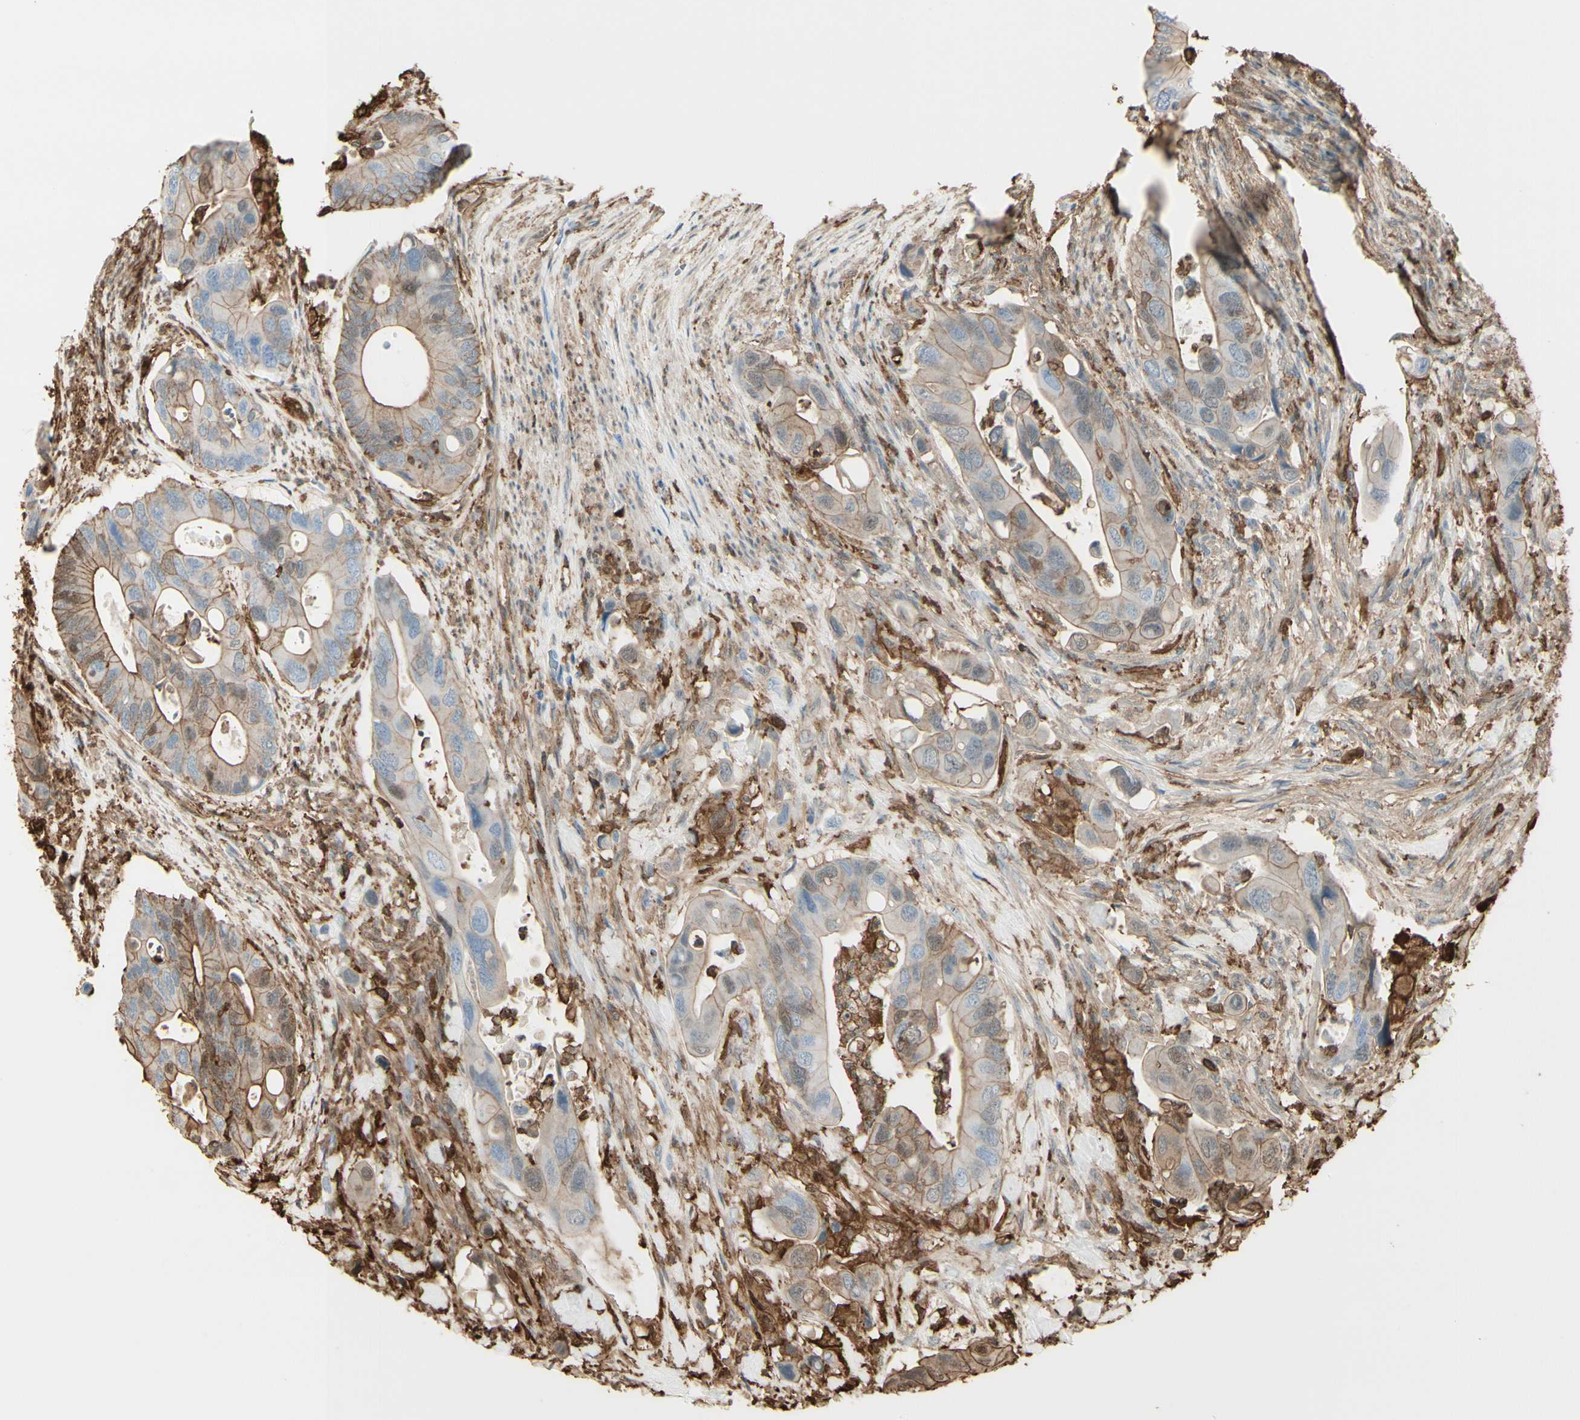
{"staining": {"intensity": "weak", "quantity": ">75%", "location": "cytoplasmic/membranous"}, "tissue": "colorectal cancer", "cell_type": "Tumor cells", "image_type": "cancer", "snomed": [{"axis": "morphology", "description": "Adenocarcinoma, NOS"}, {"axis": "topography", "description": "Rectum"}], "caption": "A photomicrograph of human adenocarcinoma (colorectal) stained for a protein displays weak cytoplasmic/membranous brown staining in tumor cells.", "gene": "GSN", "patient": {"sex": "female", "age": 57}}